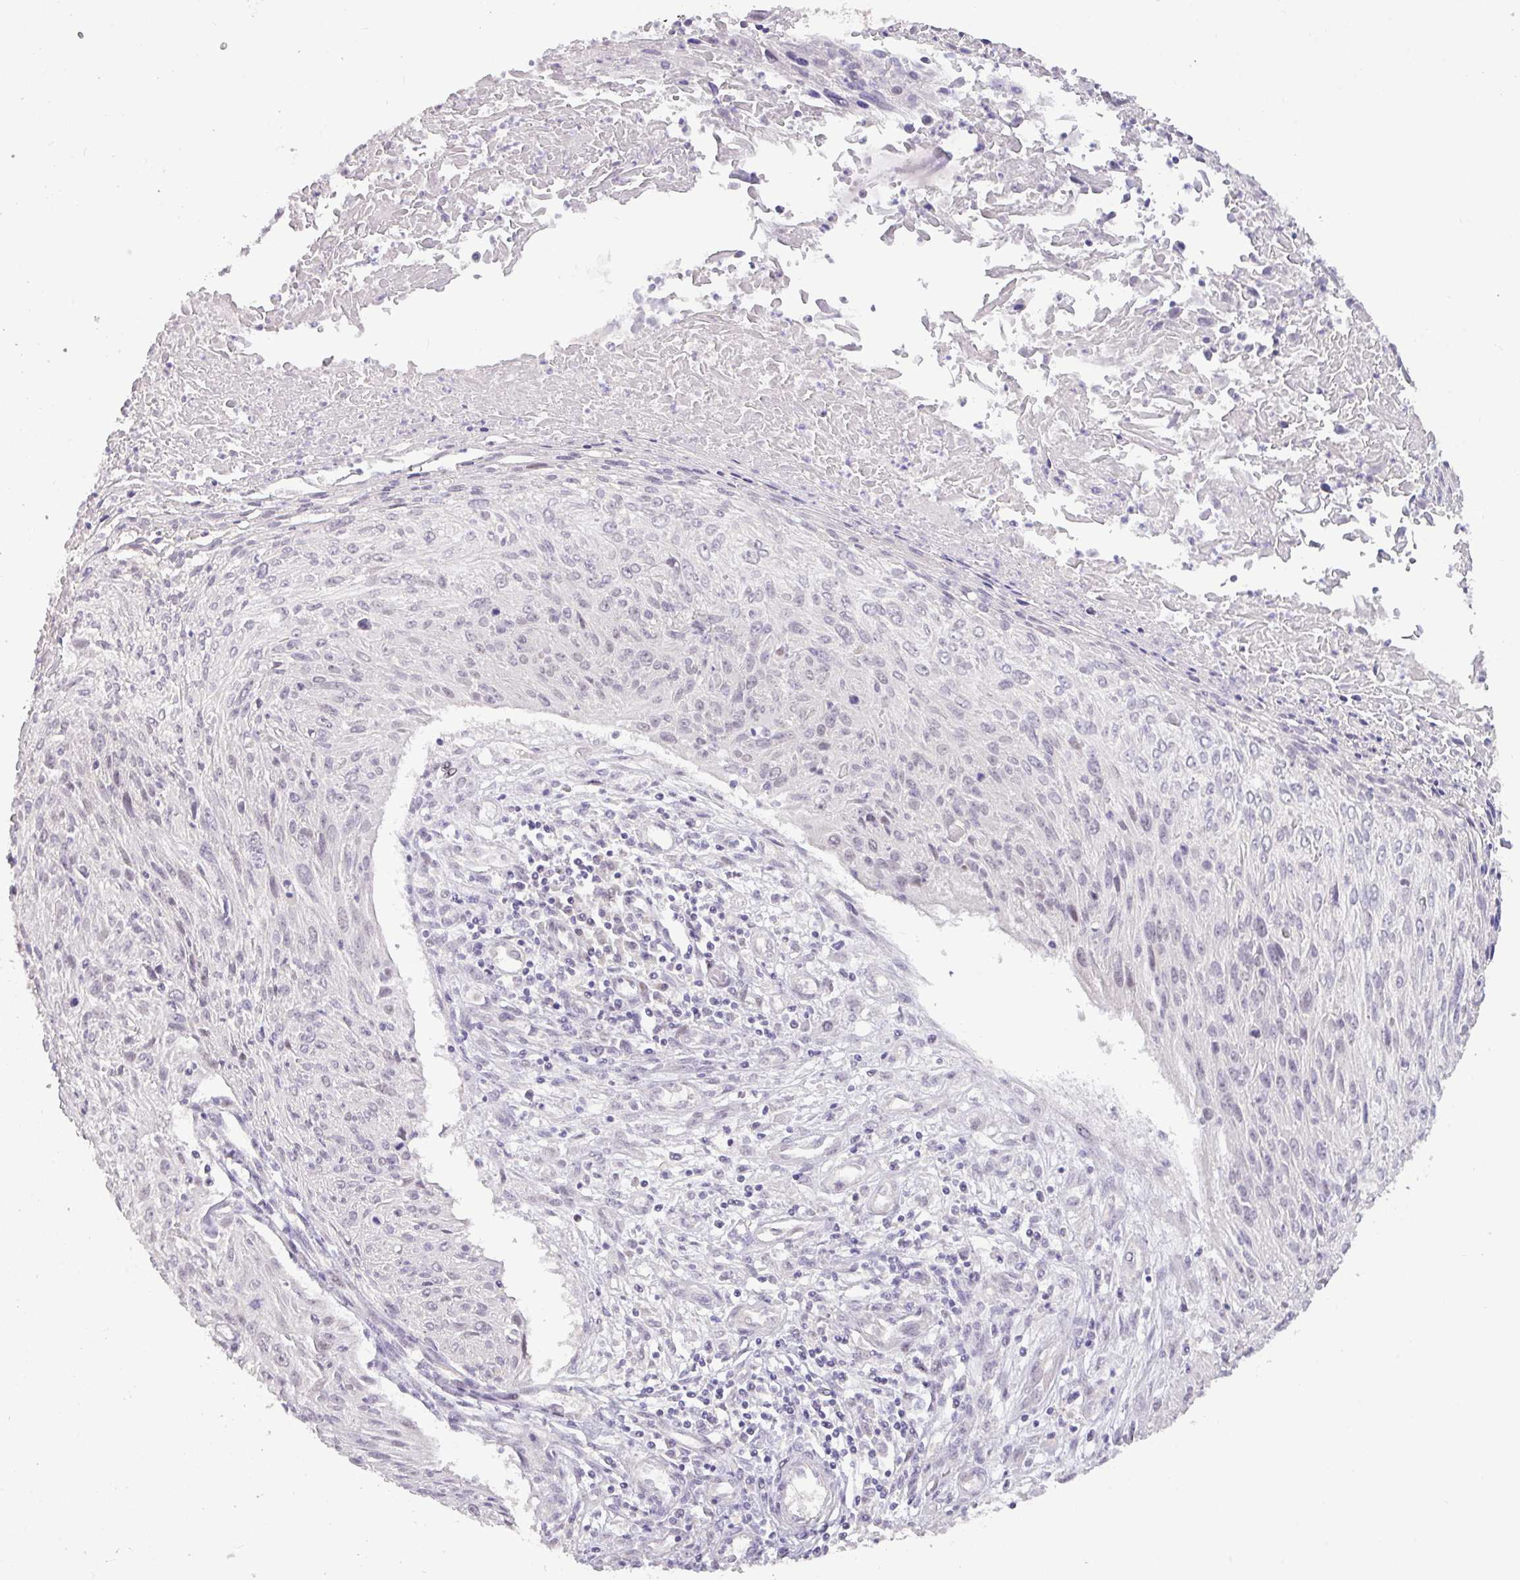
{"staining": {"intensity": "negative", "quantity": "none", "location": "none"}, "tissue": "cervical cancer", "cell_type": "Tumor cells", "image_type": "cancer", "snomed": [{"axis": "morphology", "description": "Squamous cell carcinoma, NOS"}, {"axis": "topography", "description": "Cervix"}], "caption": "Protein analysis of cervical cancer (squamous cell carcinoma) displays no significant expression in tumor cells. (DAB immunohistochemistry (IHC) visualized using brightfield microscopy, high magnification).", "gene": "RIPPLY1", "patient": {"sex": "female", "age": 51}}